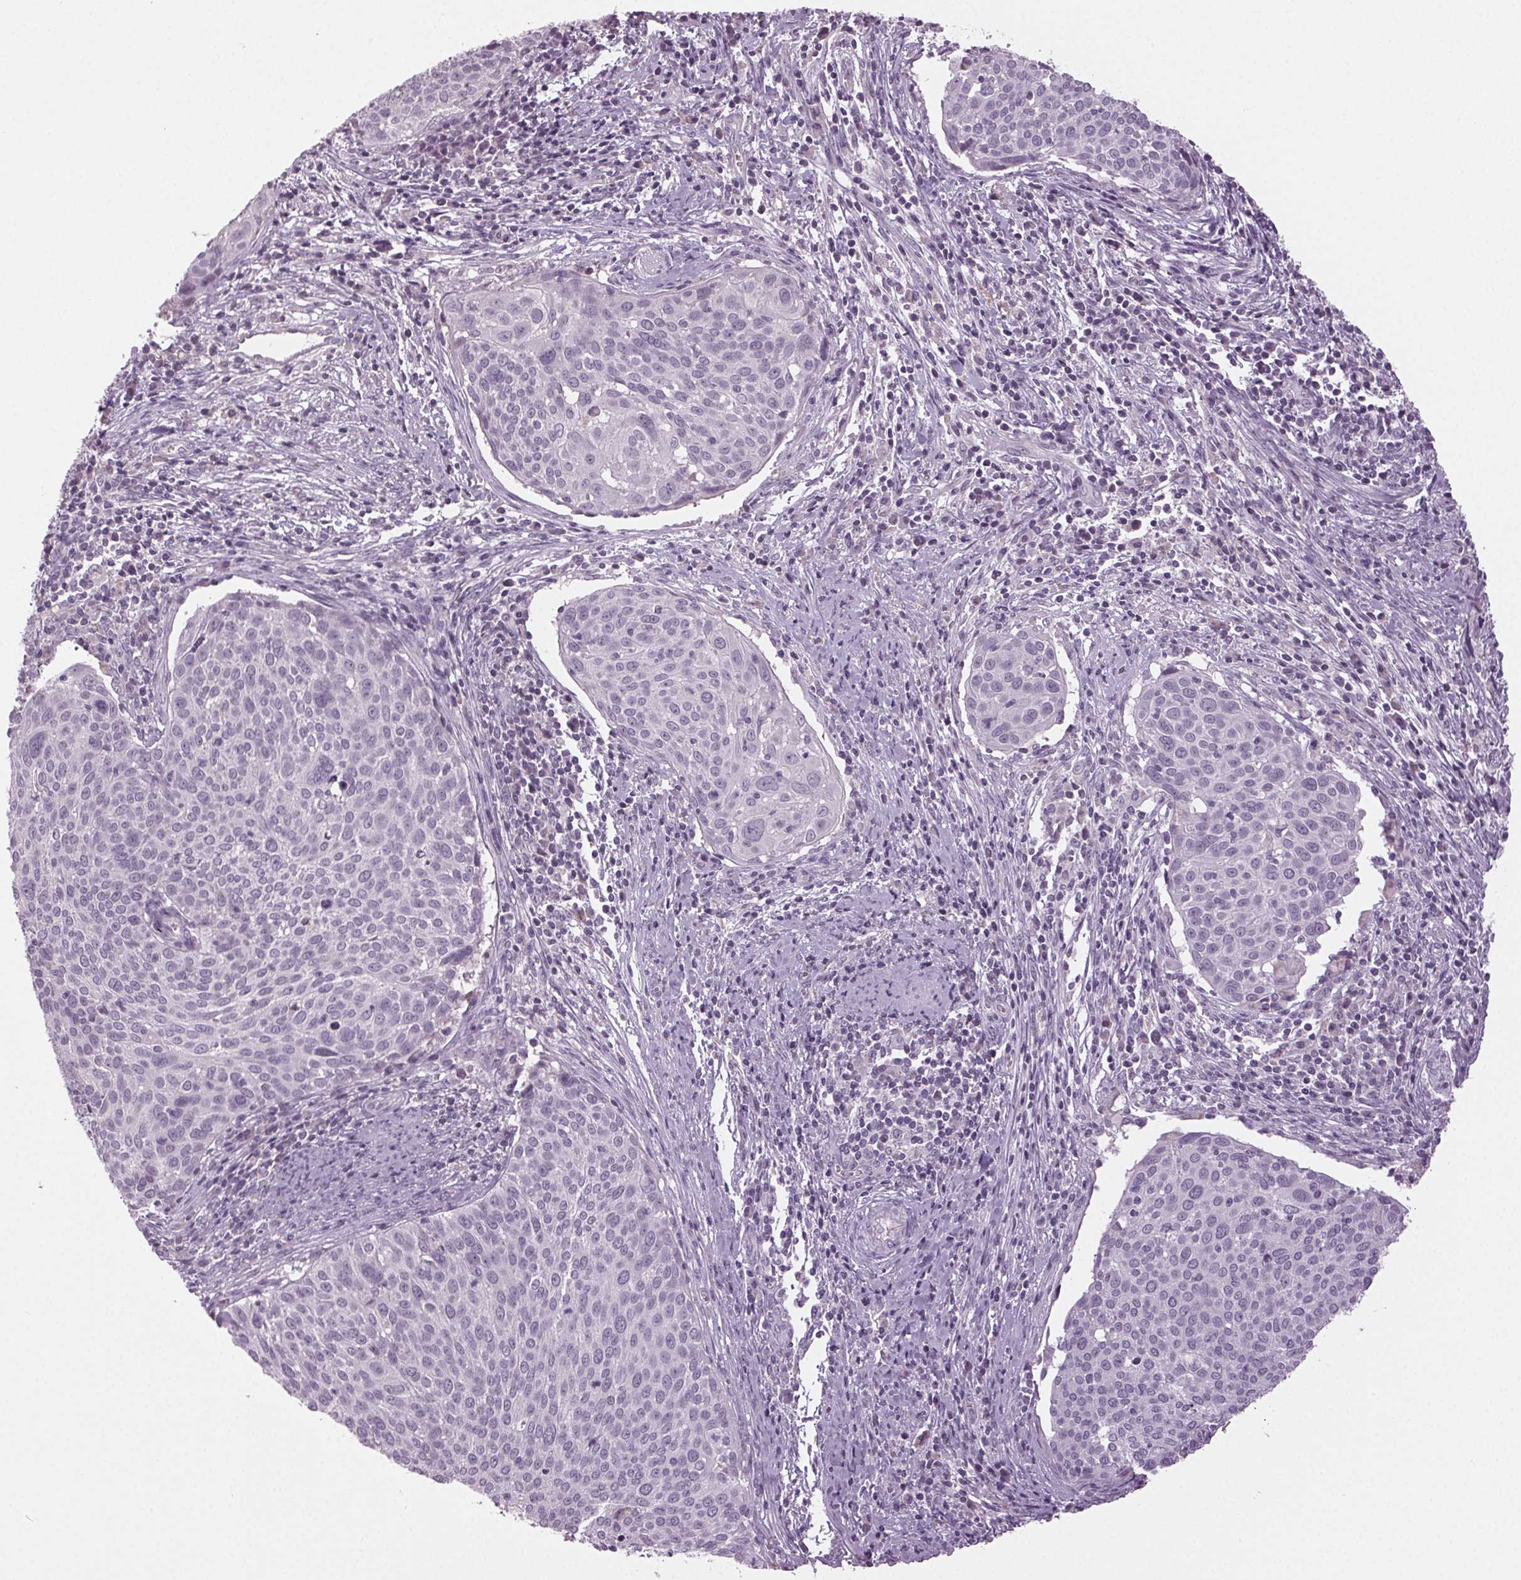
{"staining": {"intensity": "negative", "quantity": "none", "location": "none"}, "tissue": "cervical cancer", "cell_type": "Tumor cells", "image_type": "cancer", "snomed": [{"axis": "morphology", "description": "Squamous cell carcinoma, NOS"}, {"axis": "topography", "description": "Cervix"}], "caption": "Micrograph shows no protein staining in tumor cells of cervical cancer tissue. (DAB IHC visualized using brightfield microscopy, high magnification).", "gene": "DNAH12", "patient": {"sex": "female", "age": 39}}